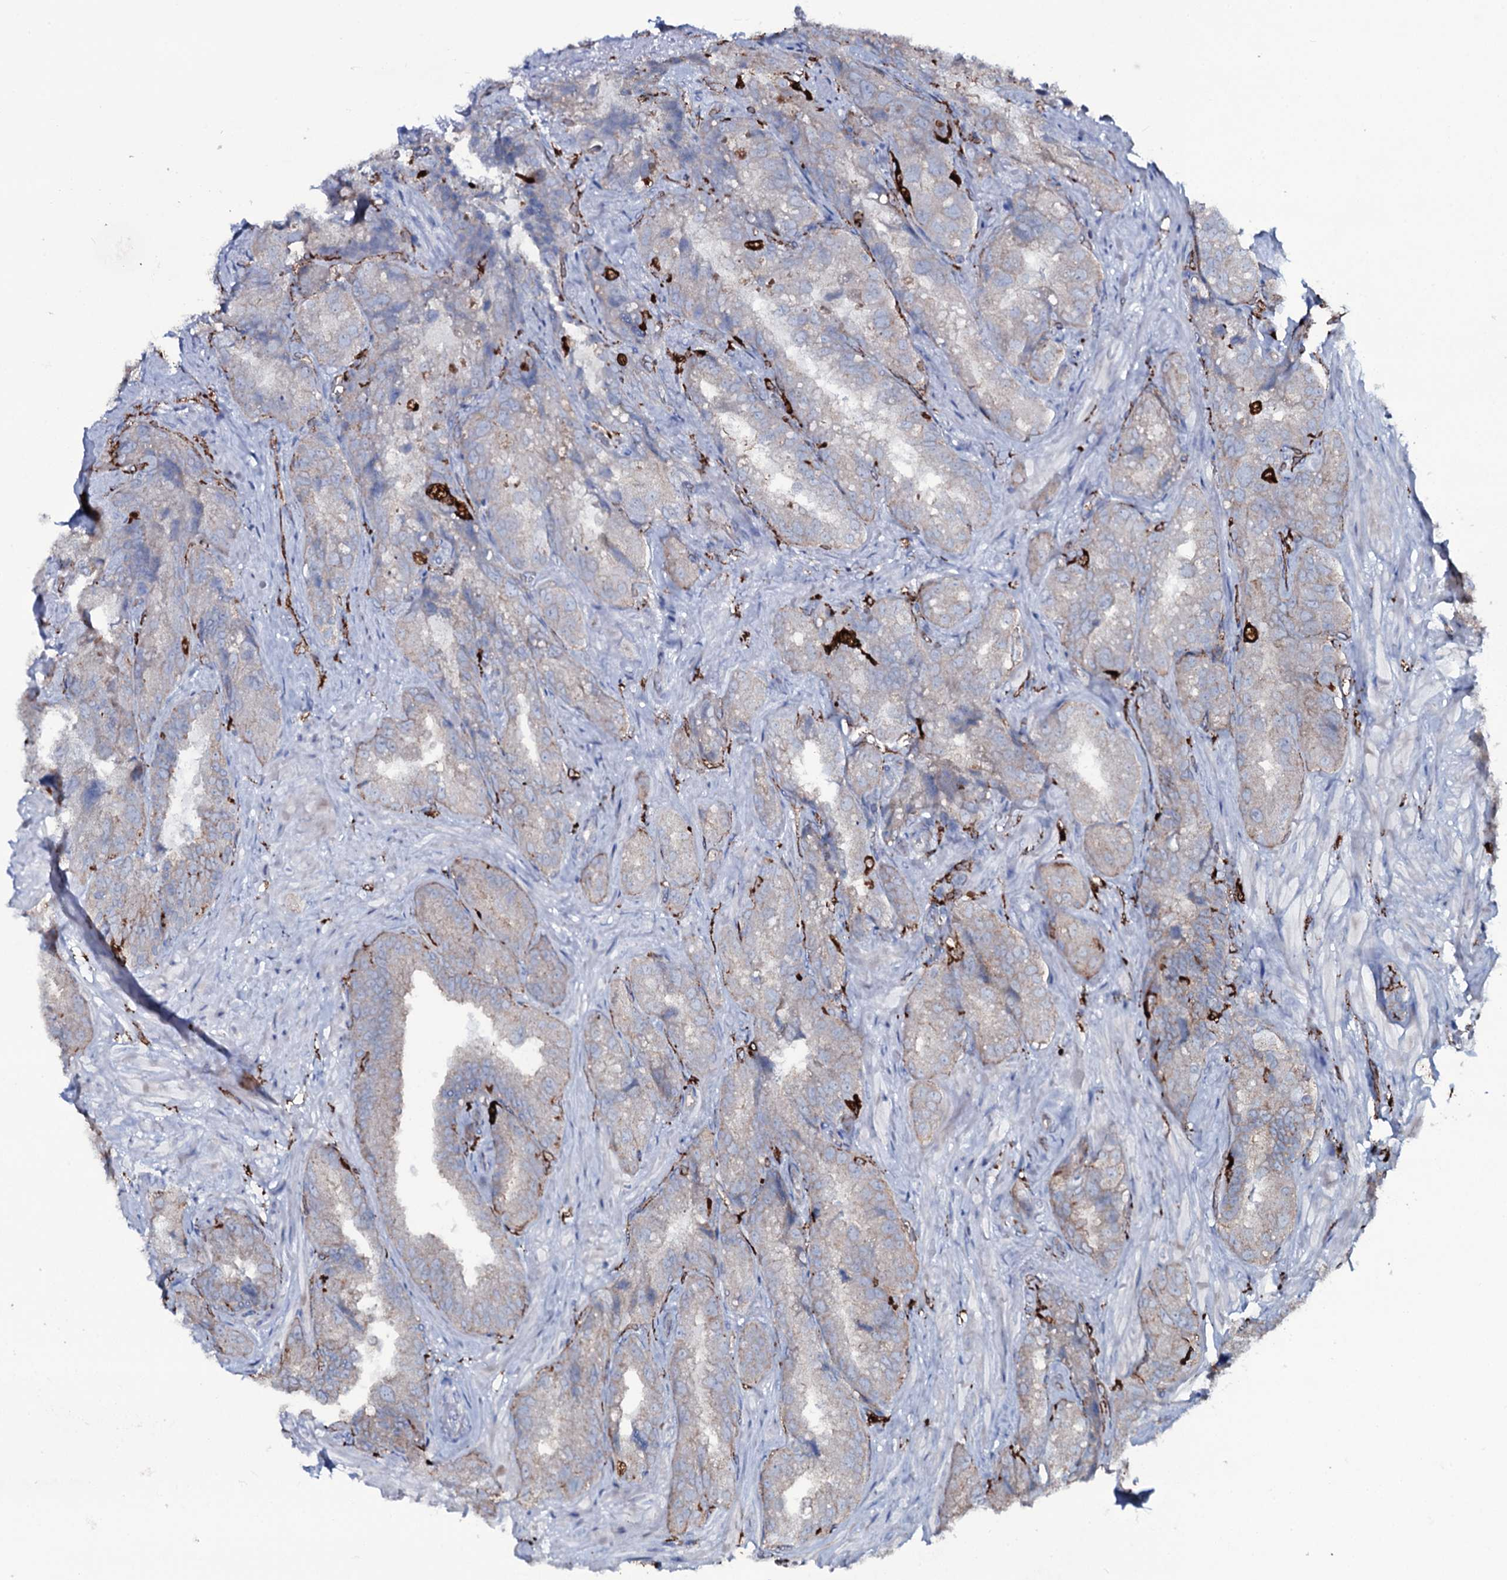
{"staining": {"intensity": "weak", "quantity": "25%-75%", "location": "cytoplasmic/membranous"}, "tissue": "seminal vesicle", "cell_type": "Glandular cells", "image_type": "normal", "snomed": [{"axis": "morphology", "description": "Normal tissue, NOS"}, {"axis": "topography", "description": "Prostate and seminal vesicle, NOS"}, {"axis": "topography", "description": "Prostate"}, {"axis": "topography", "description": "Seminal veicle"}], "caption": "Weak cytoplasmic/membranous positivity is present in about 25%-75% of glandular cells in benign seminal vesicle. The protein is shown in brown color, while the nuclei are stained blue.", "gene": "OSBPL2", "patient": {"sex": "male", "age": 67}}